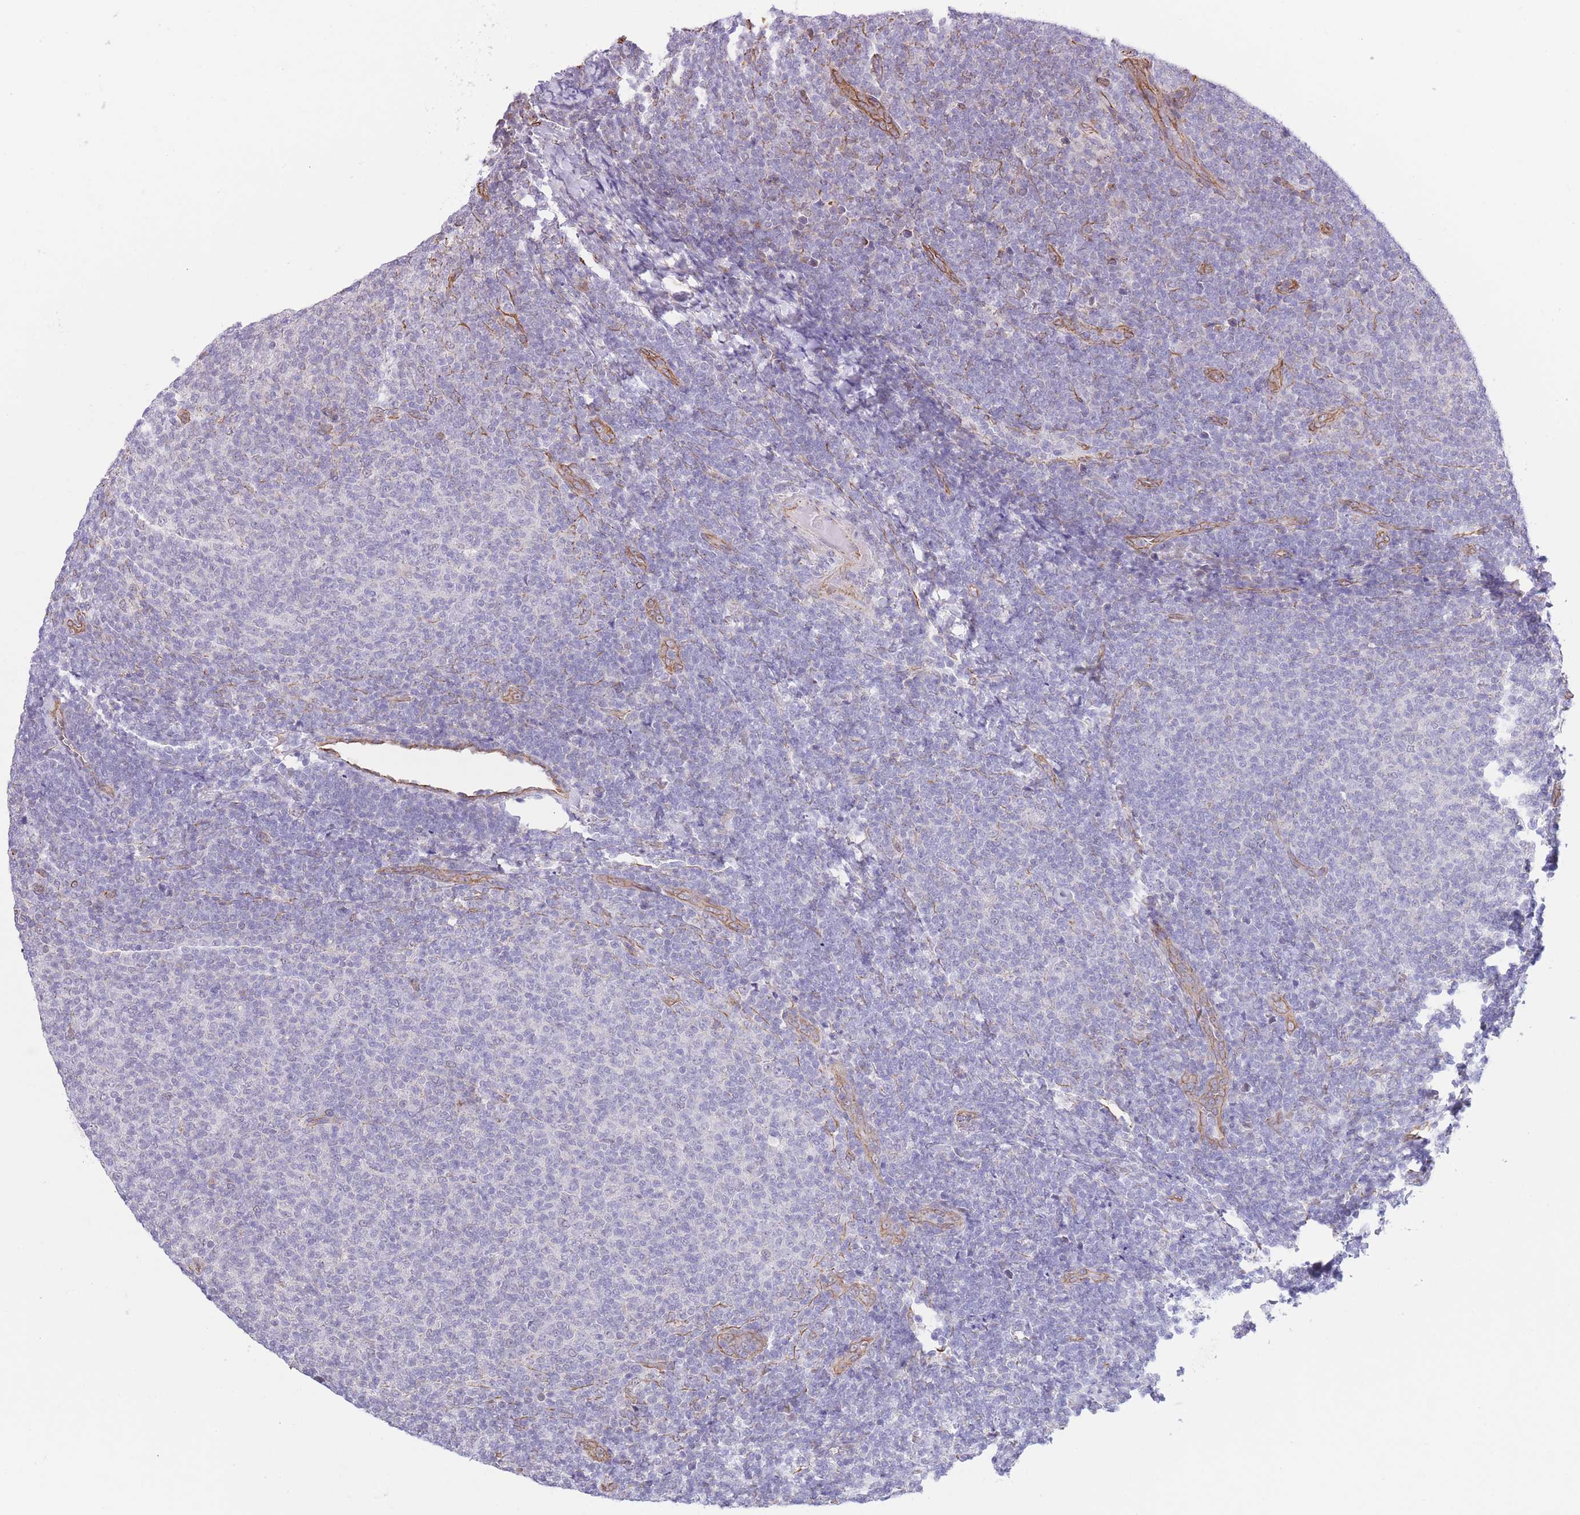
{"staining": {"intensity": "negative", "quantity": "none", "location": "none"}, "tissue": "lymphoma", "cell_type": "Tumor cells", "image_type": "cancer", "snomed": [{"axis": "morphology", "description": "Malignant lymphoma, non-Hodgkin's type, Low grade"}, {"axis": "topography", "description": "Lymph node"}], "caption": "Immunohistochemistry of human lymphoma displays no expression in tumor cells.", "gene": "PSG8", "patient": {"sex": "male", "age": 66}}